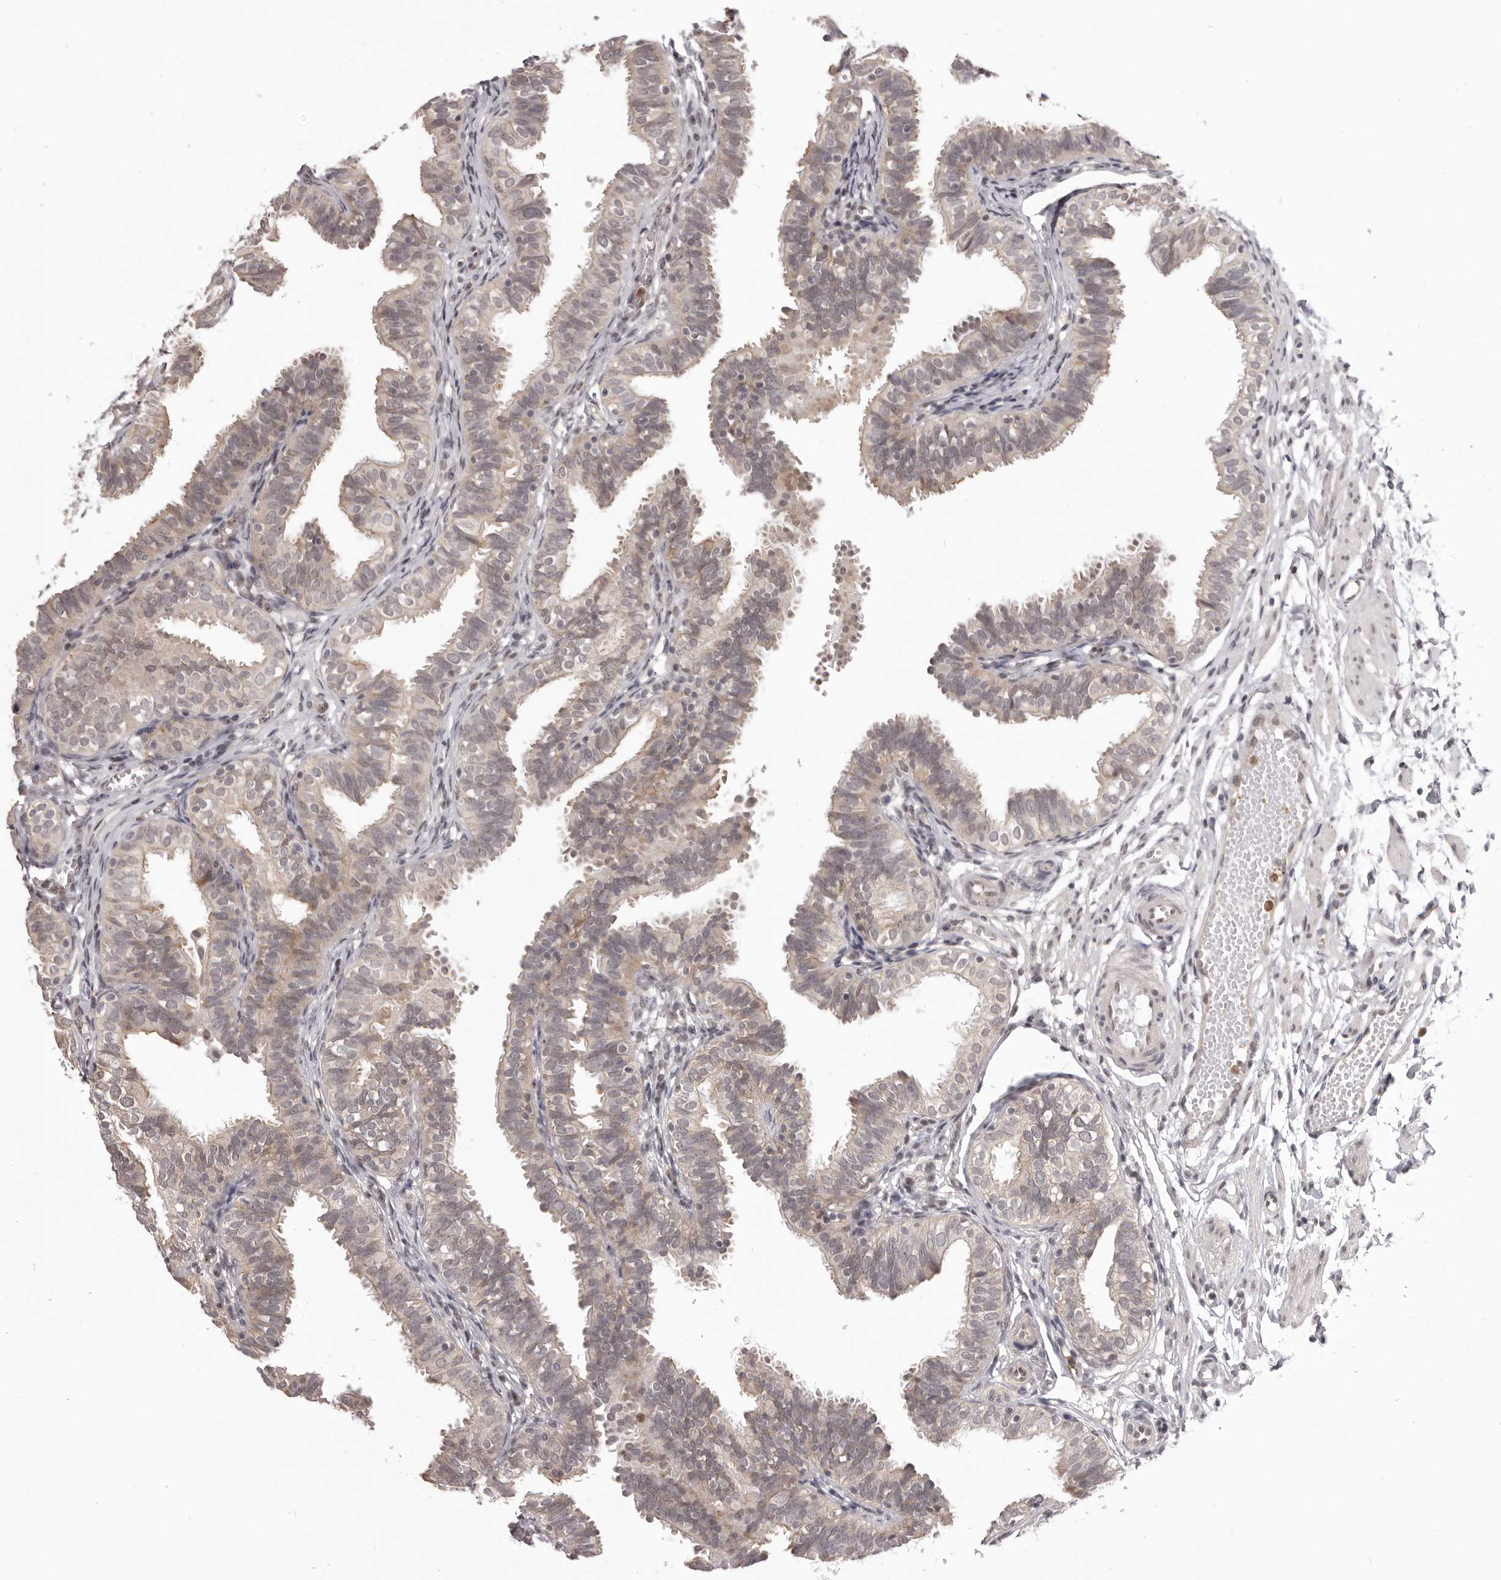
{"staining": {"intensity": "weak", "quantity": "<25%", "location": "cytoplasmic/membranous"}, "tissue": "fallopian tube", "cell_type": "Glandular cells", "image_type": "normal", "snomed": [{"axis": "morphology", "description": "Normal tissue, NOS"}, {"axis": "topography", "description": "Fallopian tube"}], "caption": "Glandular cells show no significant expression in unremarkable fallopian tube. (Immunohistochemistry, brightfield microscopy, high magnification).", "gene": "RNF2", "patient": {"sex": "female", "age": 35}}